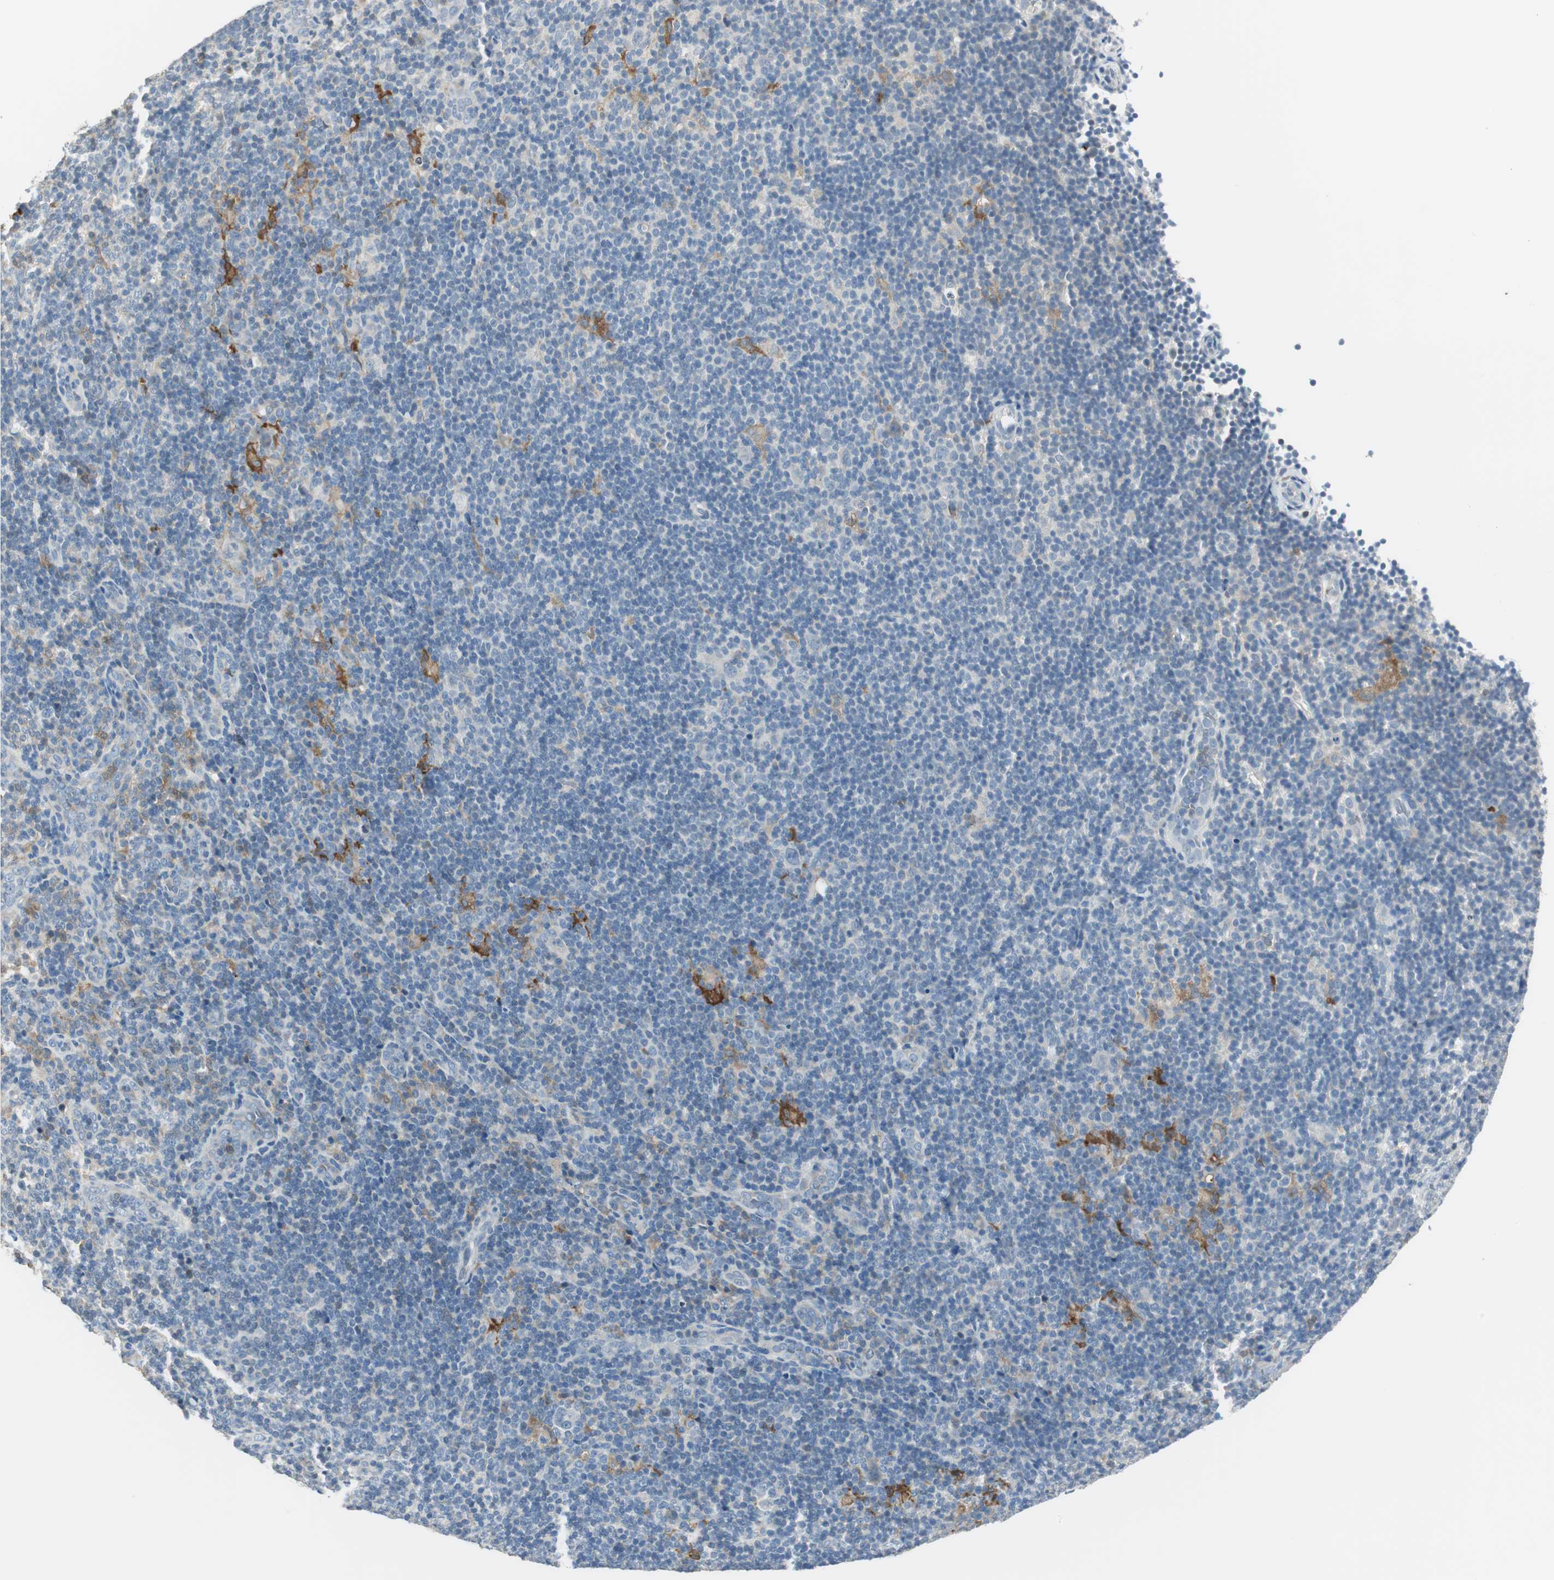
{"staining": {"intensity": "negative", "quantity": "none", "location": "none"}, "tissue": "lymphoma", "cell_type": "Tumor cells", "image_type": "cancer", "snomed": [{"axis": "morphology", "description": "Hodgkin's disease, NOS"}, {"axis": "topography", "description": "Lymph node"}], "caption": "IHC histopathology image of Hodgkin's disease stained for a protein (brown), which demonstrates no expression in tumor cells.", "gene": "MSTO1", "patient": {"sex": "female", "age": 57}}